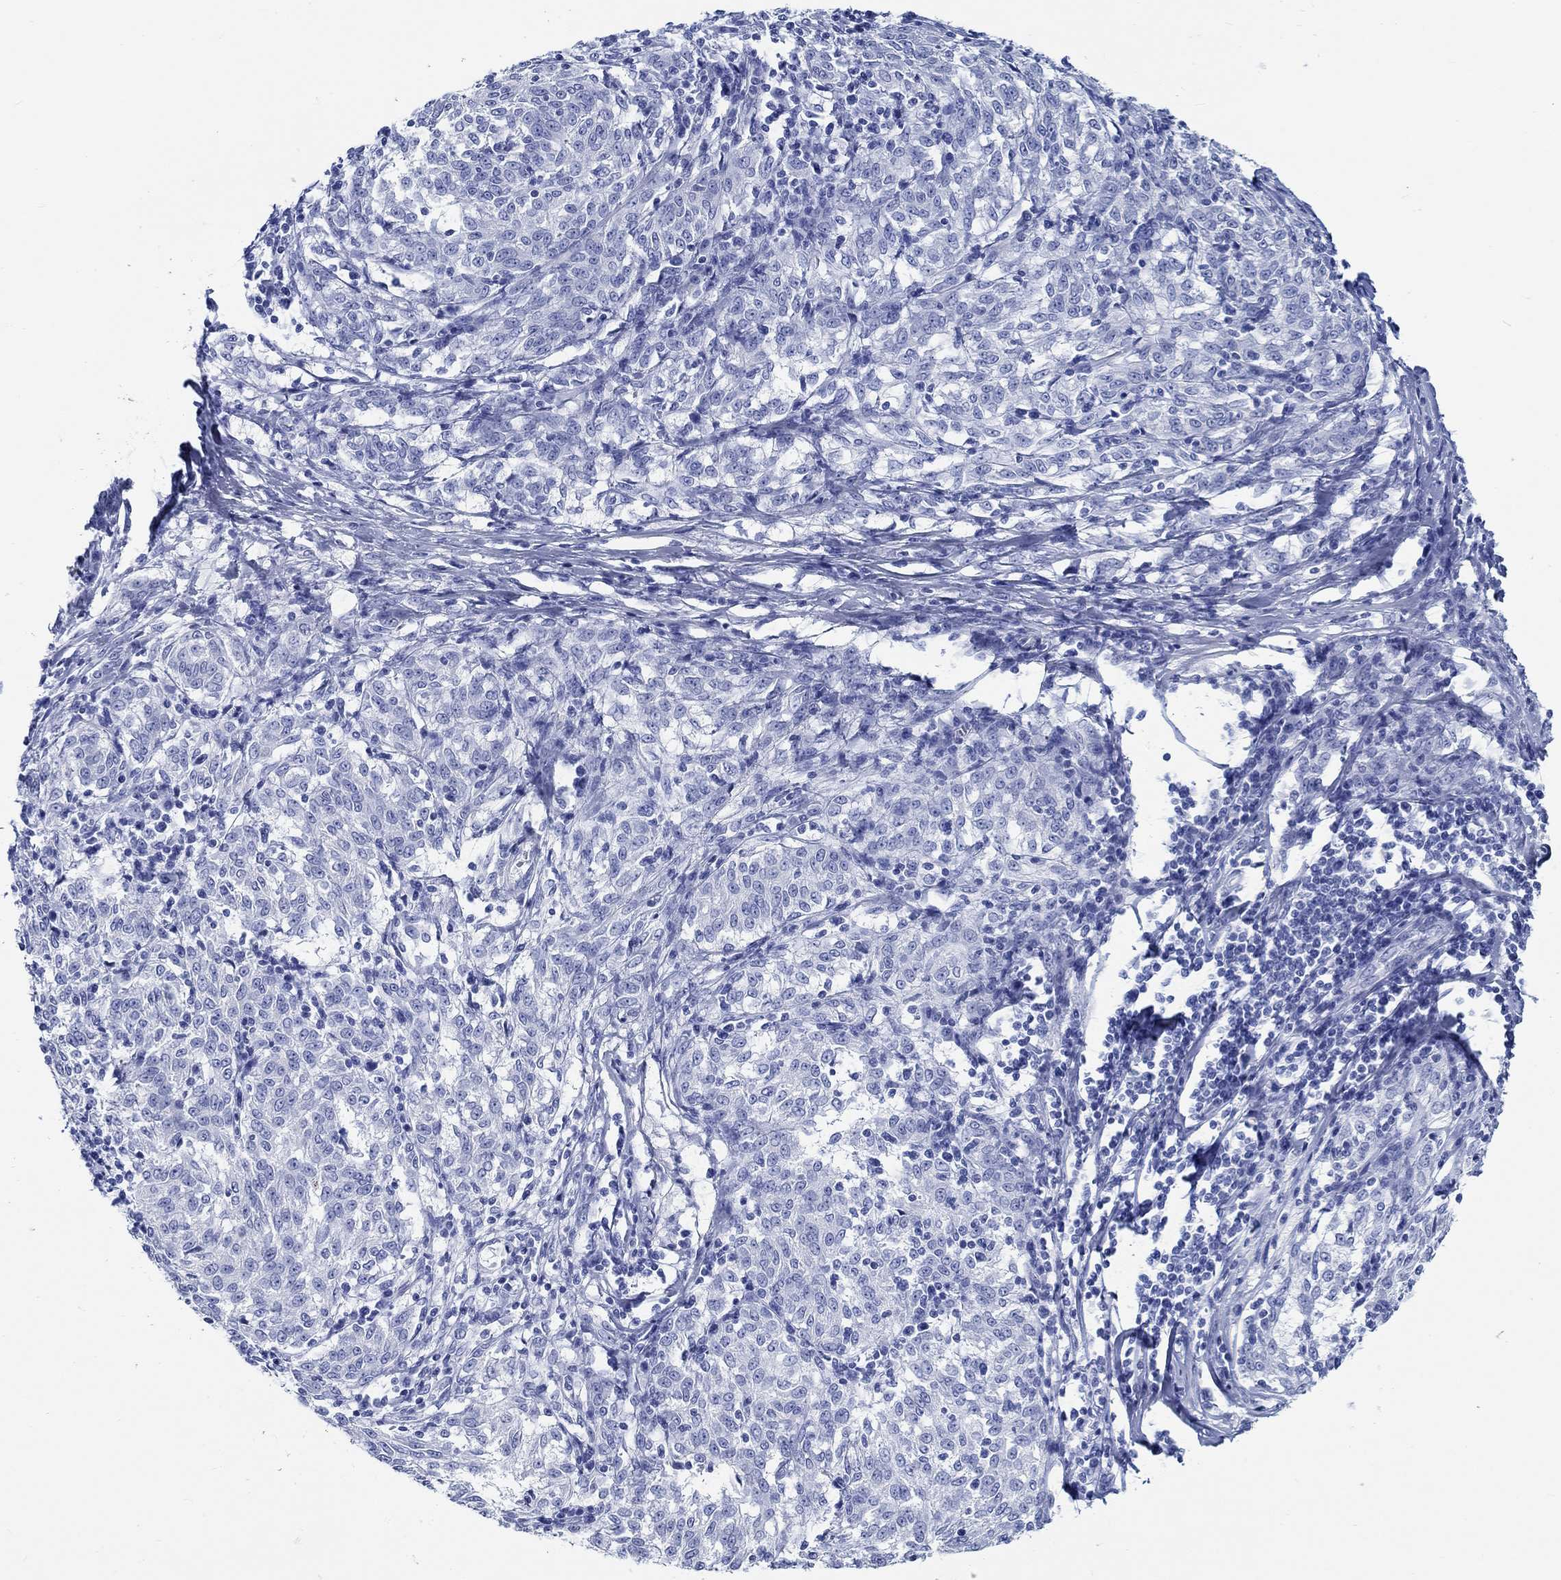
{"staining": {"intensity": "negative", "quantity": "none", "location": "none"}, "tissue": "melanoma", "cell_type": "Tumor cells", "image_type": "cancer", "snomed": [{"axis": "morphology", "description": "Malignant melanoma, NOS"}, {"axis": "topography", "description": "Skin"}], "caption": "Protein analysis of malignant melanoma reveals no significant positivity in tumor cells. (Brightfield microscopy of DAB (3,3'-diaminobenzidine) immunohistochemistry at high magnification).", "gene": "RD3L", "patient": {"sex": "female", "age": 72}}